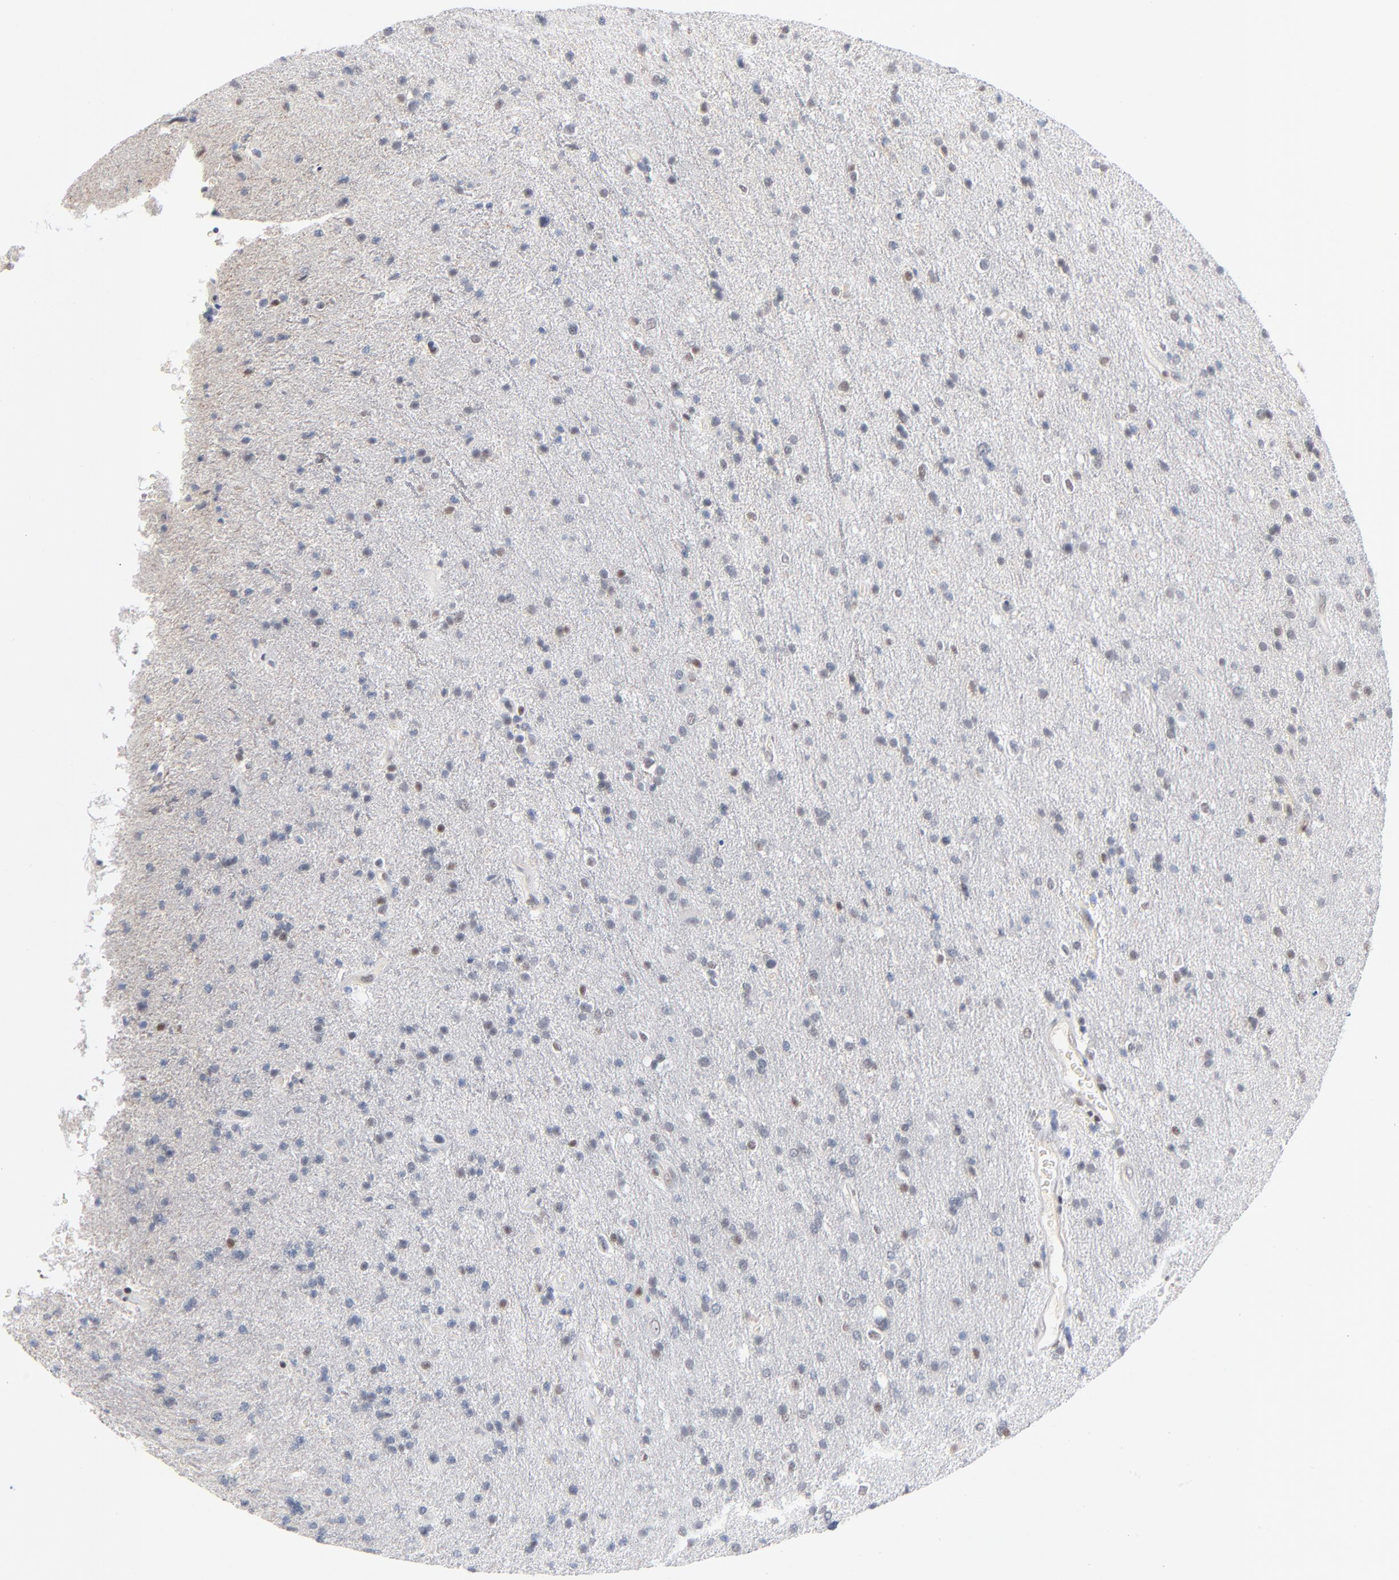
{"staining": {"intensity": "negative", "quantity": "none", "location": "none"}, "tissue": "glioma", "cell_type": "Tumor cells", "image_type": "cancer", "snomed": [{"axis": "morphology", "description": "Glioma, malignant, High grade"}, {"axis": "topography", "description": "Brain"}], "caption": "Immunohistochemical staining of human malignant glioma (high-grade) demonstrates no significant positivity in tumor cells. The staining was performed using DAB to visualize the protein expression in brown, while the nuclei were stained in blue with hematoxylin (Magnification: 20x).", "gene": "MAX", "patient": {"sex": "male", "age": 33}}